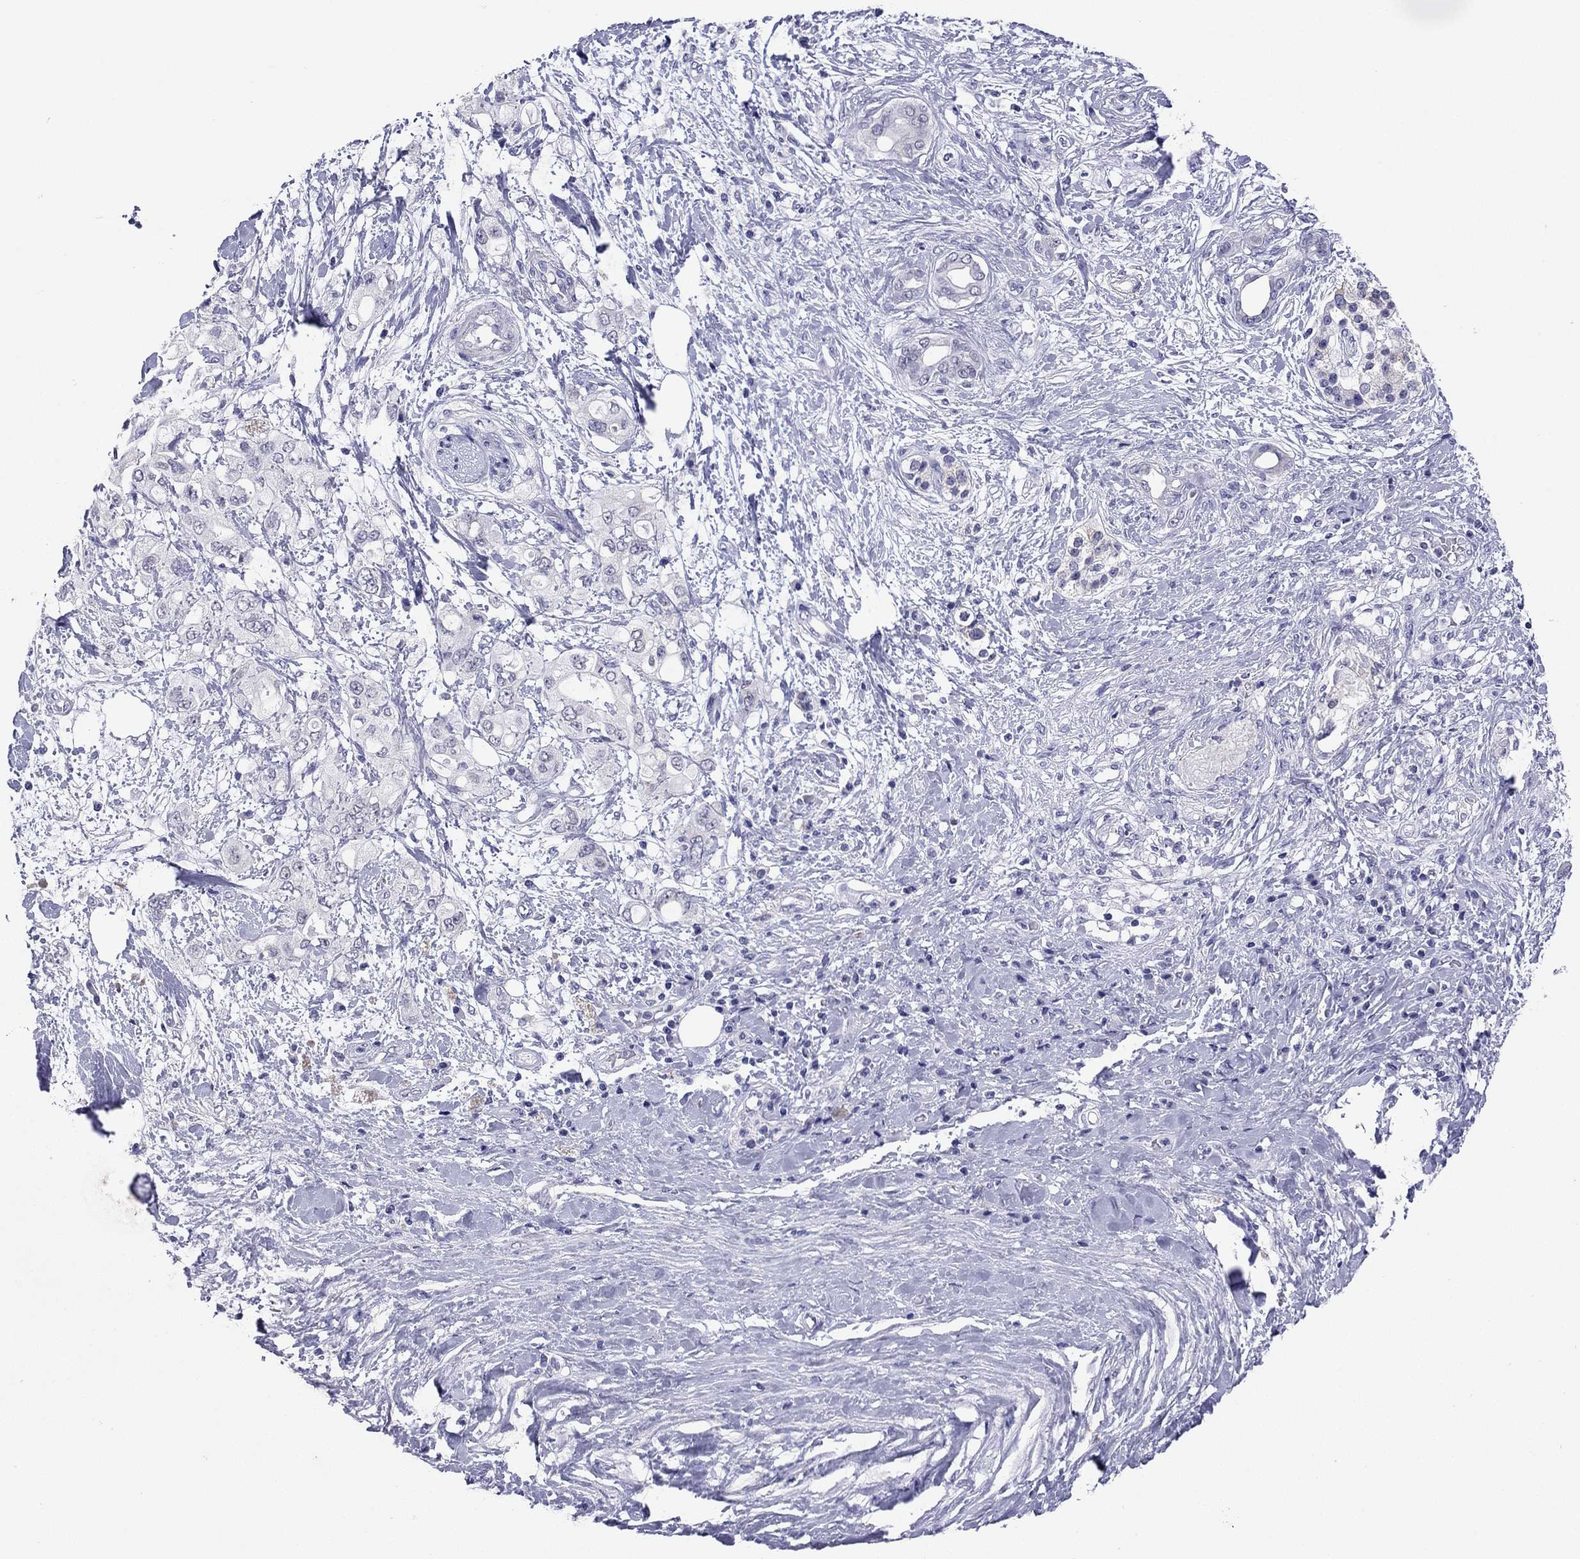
{"staining": {"intensity": "negative", "quantity": "none", "location": "none"}, "tissue": "pancreatic cancer", "cell_type": "Tumor cells", "image_type": "cancer", "snomed": [{"axis": "morphology", "description": "Adenocarcinoma, NOS"}, {"axis": "topography", "description": "Pancreas"}], "caption": "DAB immunohistochemical staining of human pancreatic cancer reveals no significant positivity in tumor cells.", "gene": "ARMC12", "patient": {"sex": "female", "age": 56}}